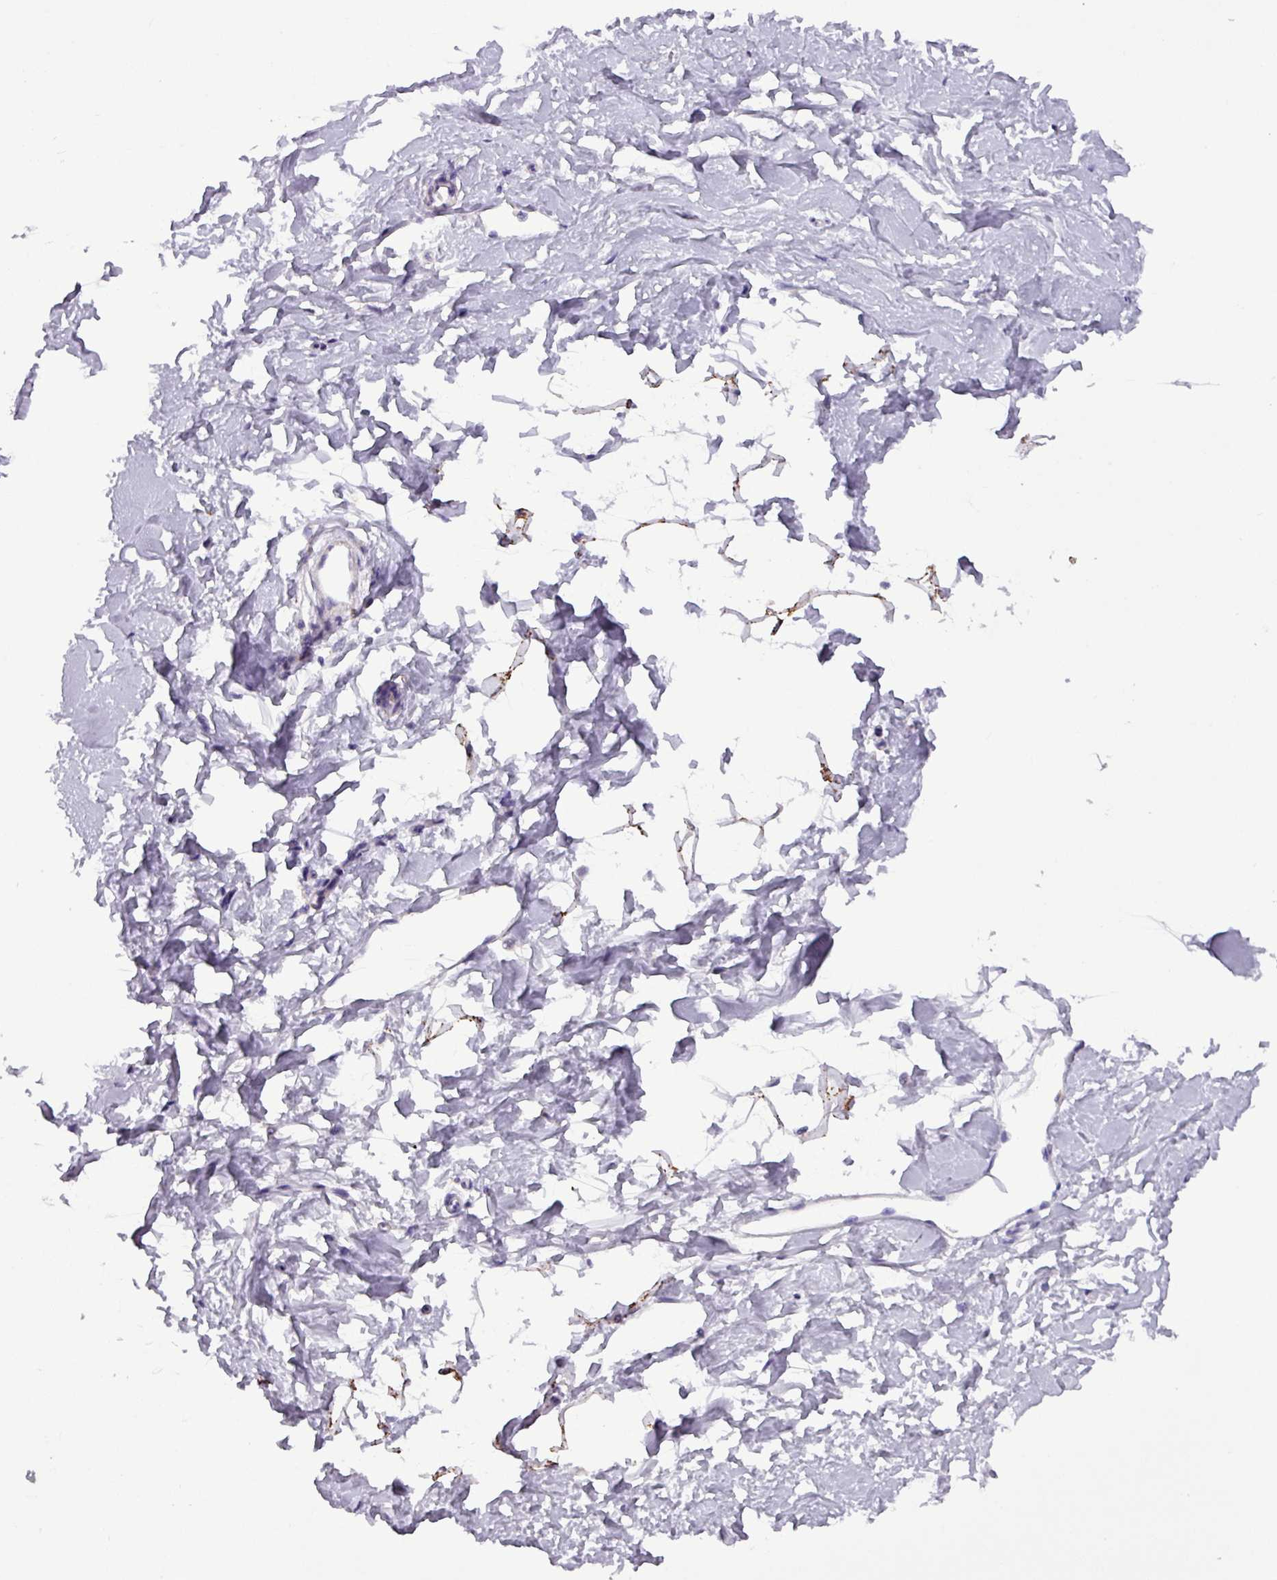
{"staining": {"intensity": "negative", "quantity": "none", "location": "none"}, "tissue": "breast", "cell_type": "Adipocytes", "image_type": "normal", "snomed": [{"axis": "morphology", "description": "Normal tissue, NOS"}, {"axis": "topography", "description": "Breast"}], "caption": "IHC of benign human breast displays no expression in adipocytes.", "gene": "ZNF667", "patient": {"sex": "female", "age": 23}}